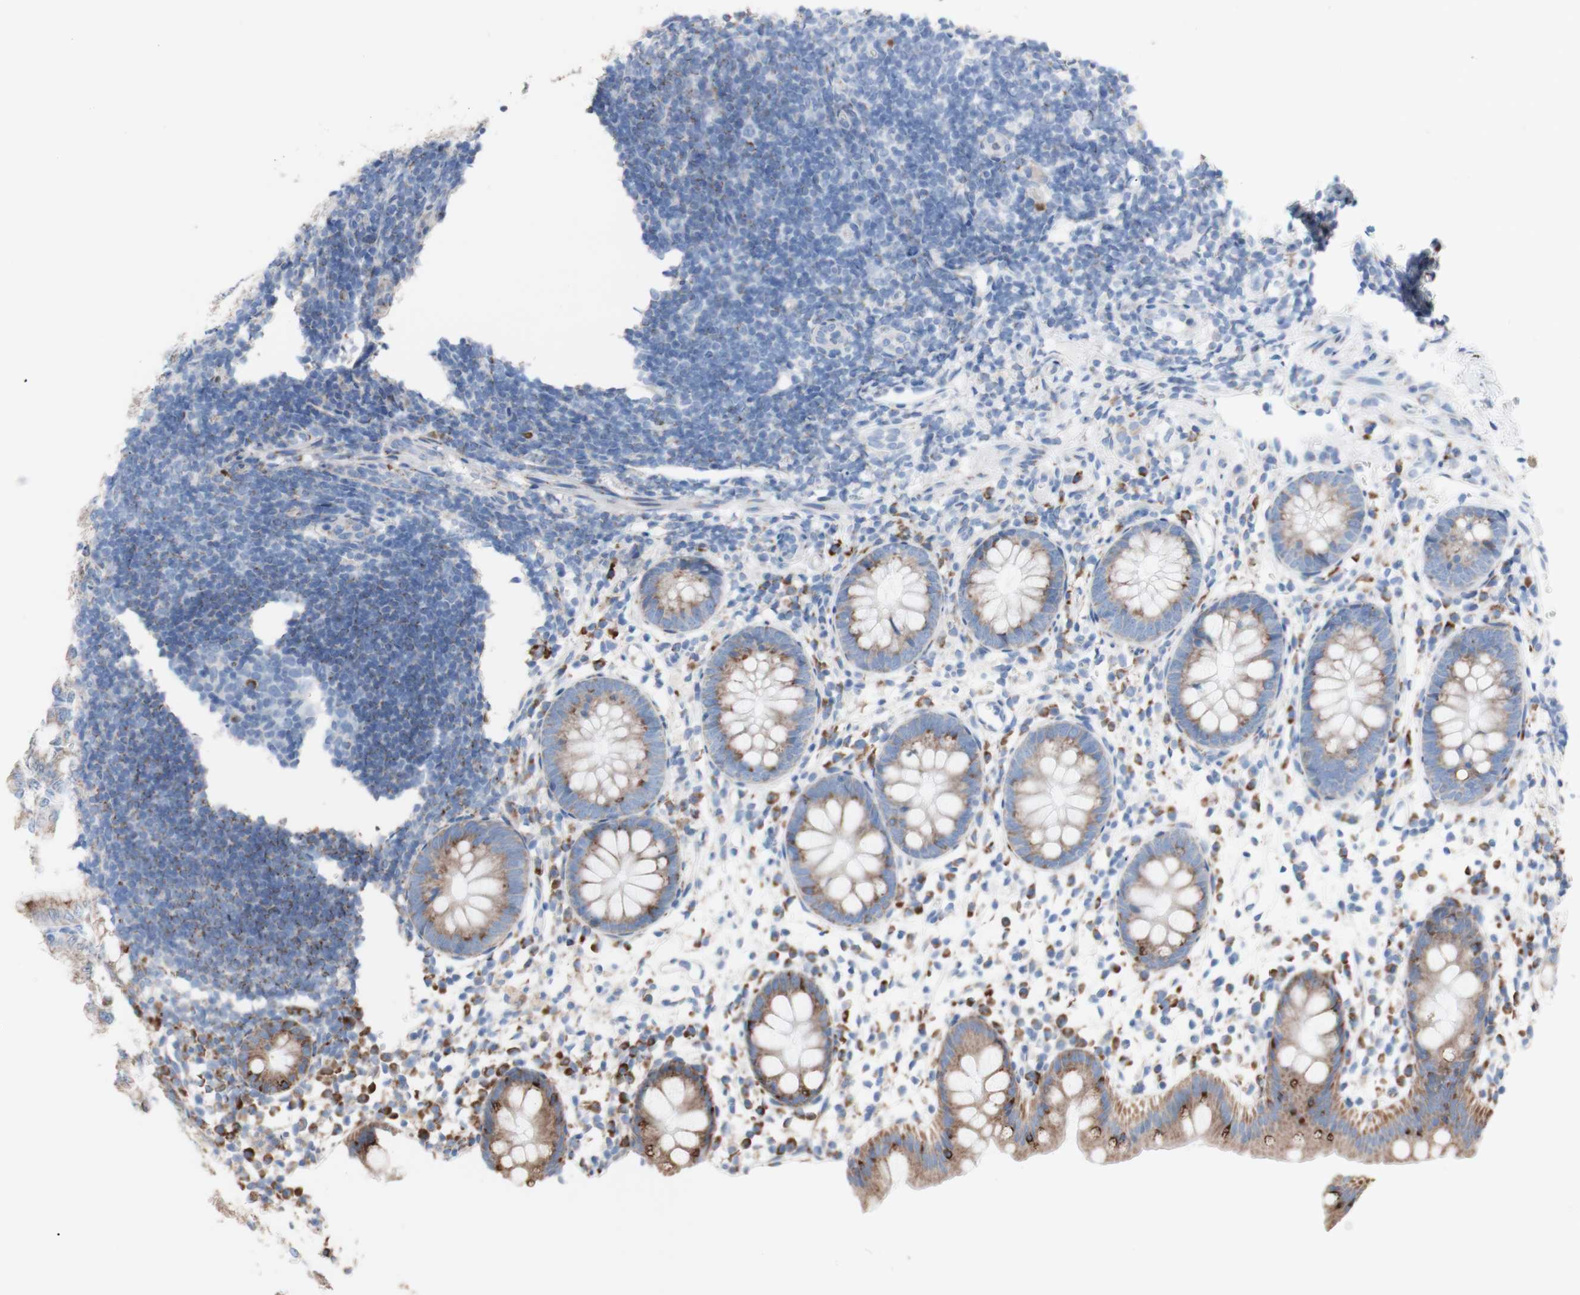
{"staining": {"intensity": "moderate", "quantity": "25%-75%", "location": "cytoplasmic/membranous"}, "tissue": "appendix", "cell_type": "Glandular cells", "image_type": "normal", "snomed": [{"axis": "morphology", "description": "Normal tissue, NOS"}, {"axis": "topography", "description": "Appendix"}], "caption": "High-magnification brightfield microscopy of unremarkable appendix stained with DAB (brown) and counterstained with hematoxylin (blue). glandular cells exhibit moderate cytoplasmic/membranous expression is identified in approximately25%-75% of cells. The staining was performed using DAB (3,3'-diaminobenzidine) to visualize the protein expression in brown, while the nuclei were stained in blue with hematoxylin (Magnification: 20x).", "gene": "AGPAT5", "patient": {"sex": "female", "age": 20}}